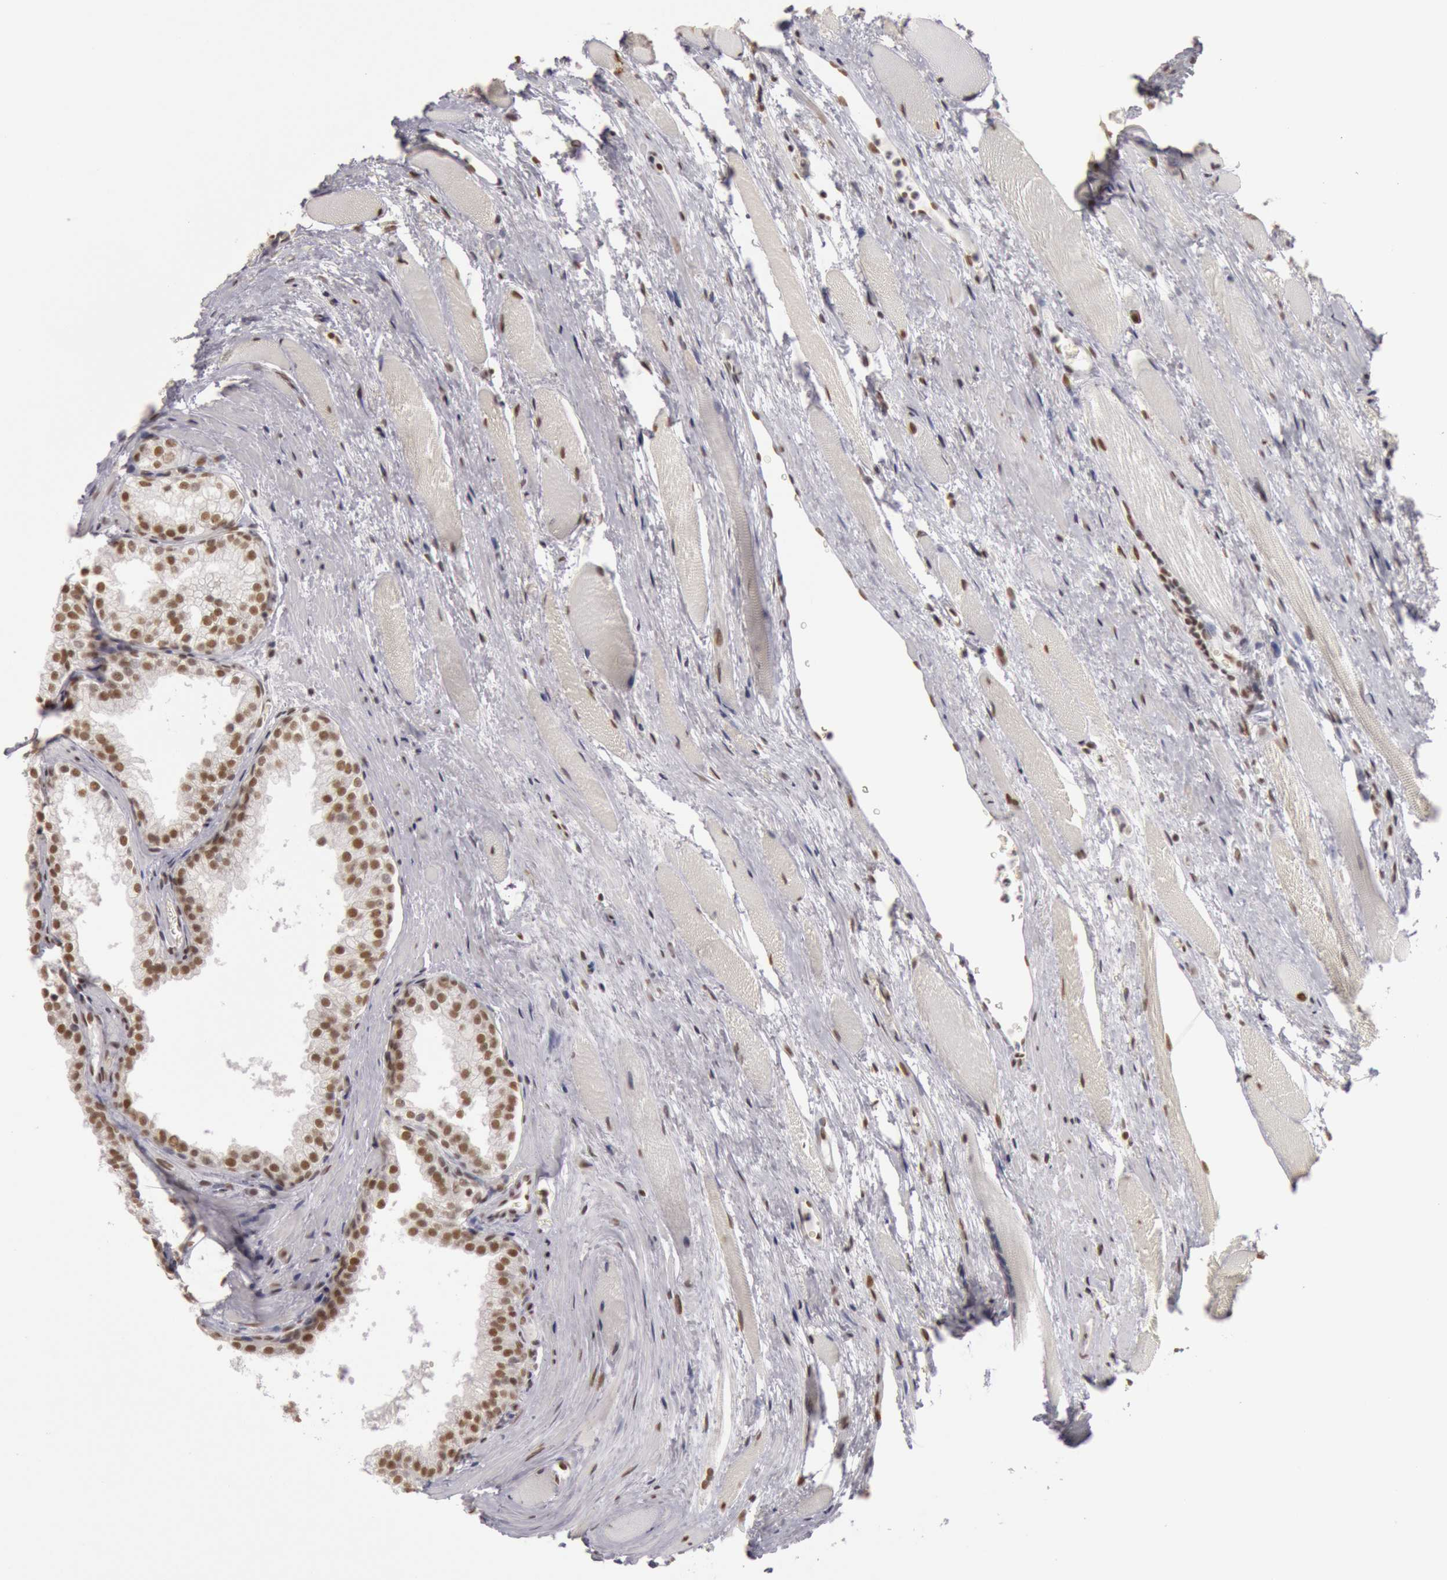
{"staining": {"intensity": "moderate", "quantity": "25%-75%", "location": "nuclear"}, "tissue": "prostate cancer", "cell_type": "Tumor cells", "image_type": "cancer", "snomed": [{"axis": "morphology", "description": "Adenocarcinoma, Medium grade"}, {"axis": "topography", "description": "Prostate"}], "caption": "Prostate cancer tissue exhibits moderate nuclear positivity in approximately 25%-75% of tumor cells, visualized by immunohistochemistry.", "gene": "ESS2", "patient": {"sex": "male", "age": 72}}